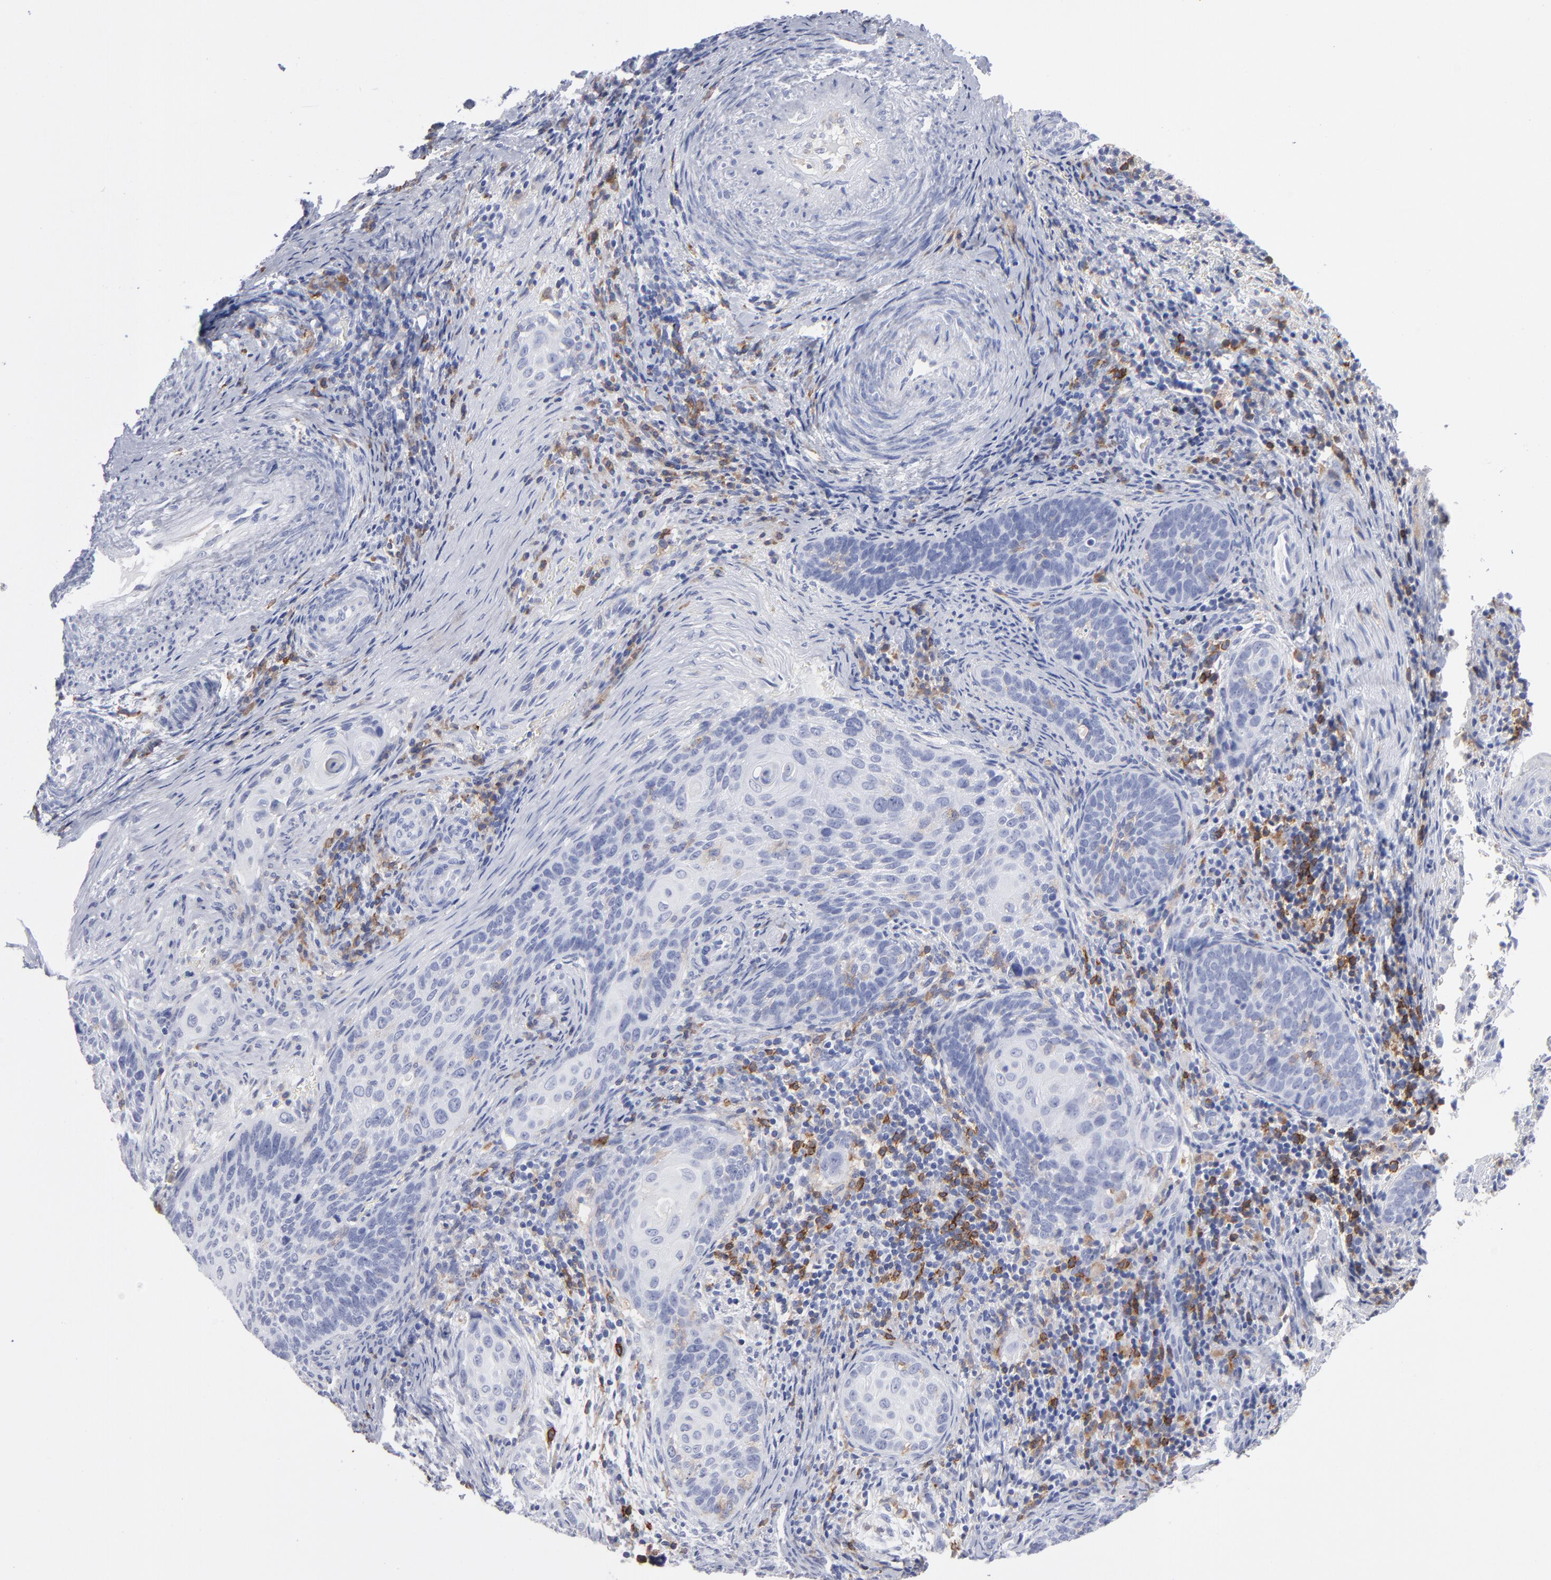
{"staining": {"intensity": "weak", "quantity": "<25%", "location": "cytoplasmic/membranous"}, "tissue": "cervical cancer", "cell_type": "Tumor cells", "image_type": "cancer", "snomed": [{"axis": "morphology", "description": "Squamous cell carcinoma, NOS"}, {"axis": "topography", "description": "Cervix"}], "caption": "Cervical cancer was stained to show a protein in brown. There is no significant positivity in tumor cells.", "gene": "LAT2", "patient": {"sex": "female", "age": 33}}